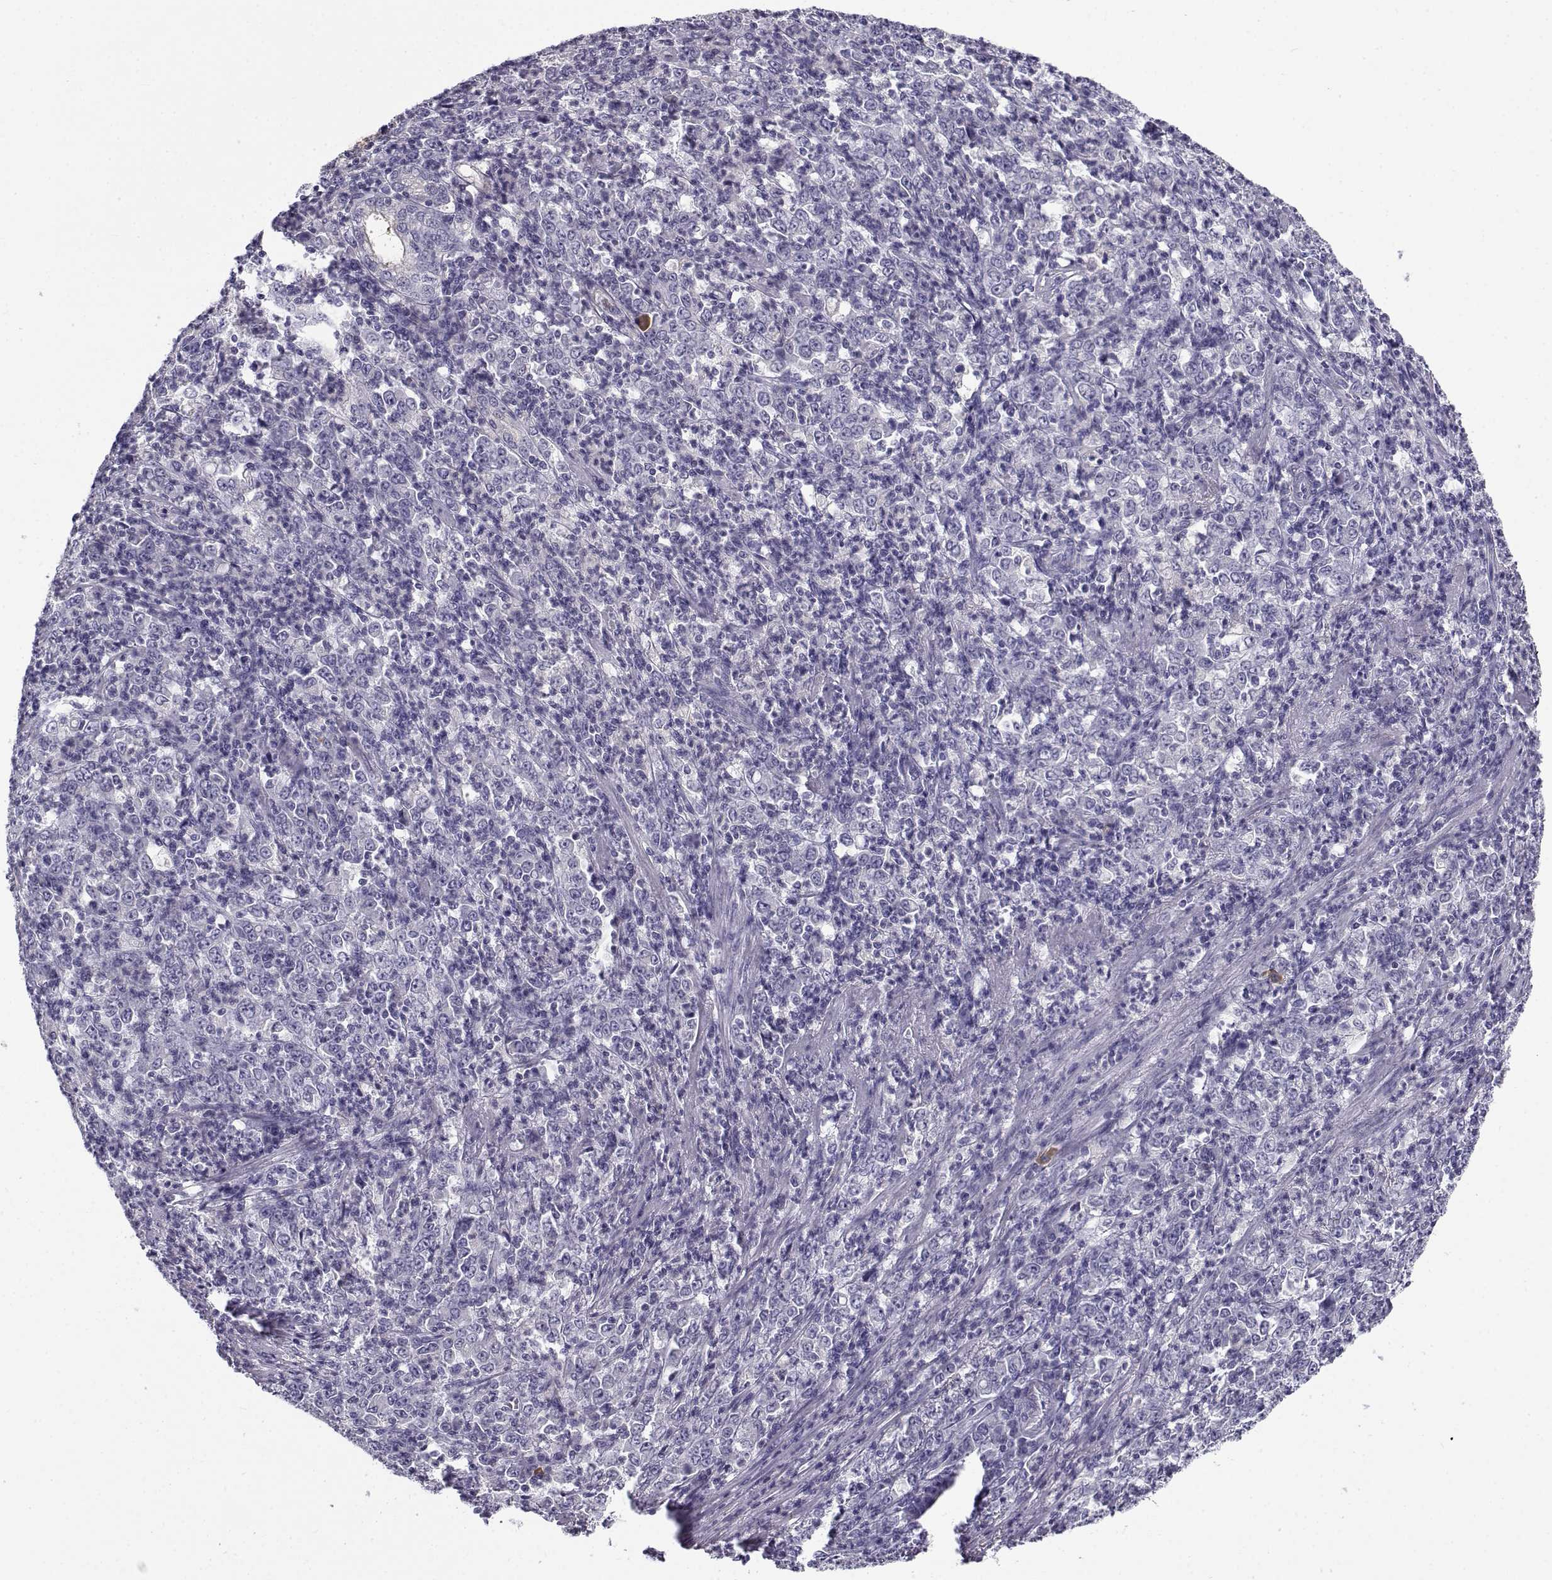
{"staining": {"intensity": "negative", "quantity": "none", "location": "none"}, "tissue": "stomach cancer", "cell_type": "Tumor cells", "image_type": "cancer", "snomed": [{"axis": "morphology", "description": "Adenocarcinoma, NOS"}, {"axis": "topography", "description": "Stomach, lower"}], "caption": "This is a micrograph of IHC staining of stomach cancer (adenocarcinoma), which shows no expression in tumor cells.", "gene": "FAM166A", "patient": {"sex": "female", "age": 71}}